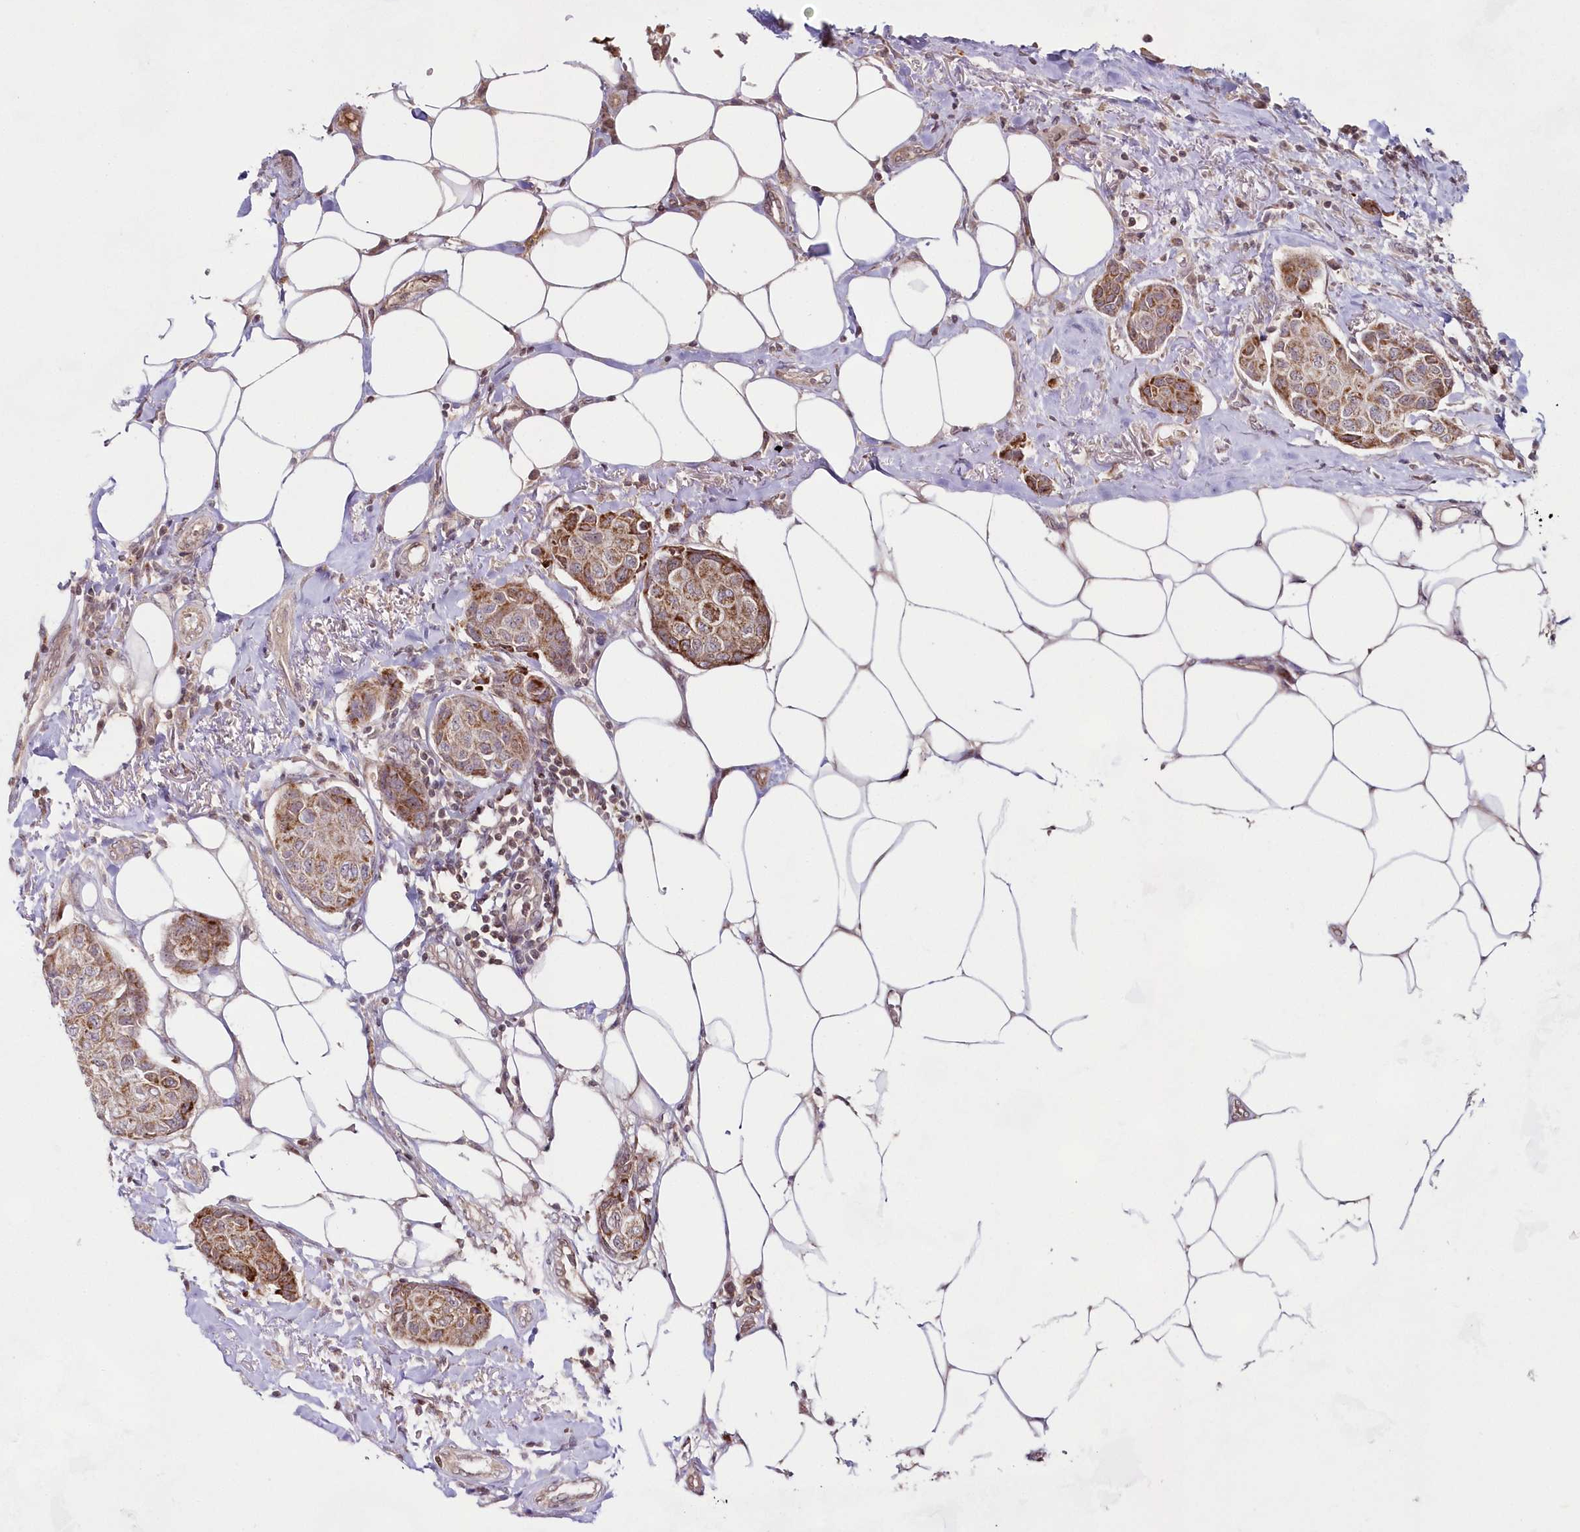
{"staining": {"intensity": "moderate", "quantity": ">75%", "location": "cytoplasmic/membranous"}, "tissue": "breast cancer", "cell_type": "Tumor cells", "image_type": "cancer", "snomed": [{"axis": "morphology", "description": "Duct carcinoma"}, {"axis": "topography", "description": "Breast"}], "caption": "Human infiltrating ductal carcinoma (breast) stained with a brown dye displays moderate cytoplasmic/membranous positive expression in about >75% of tumor cells.", "gene": "IMPA1", "patient": {"sex": "female", "age": 80}}